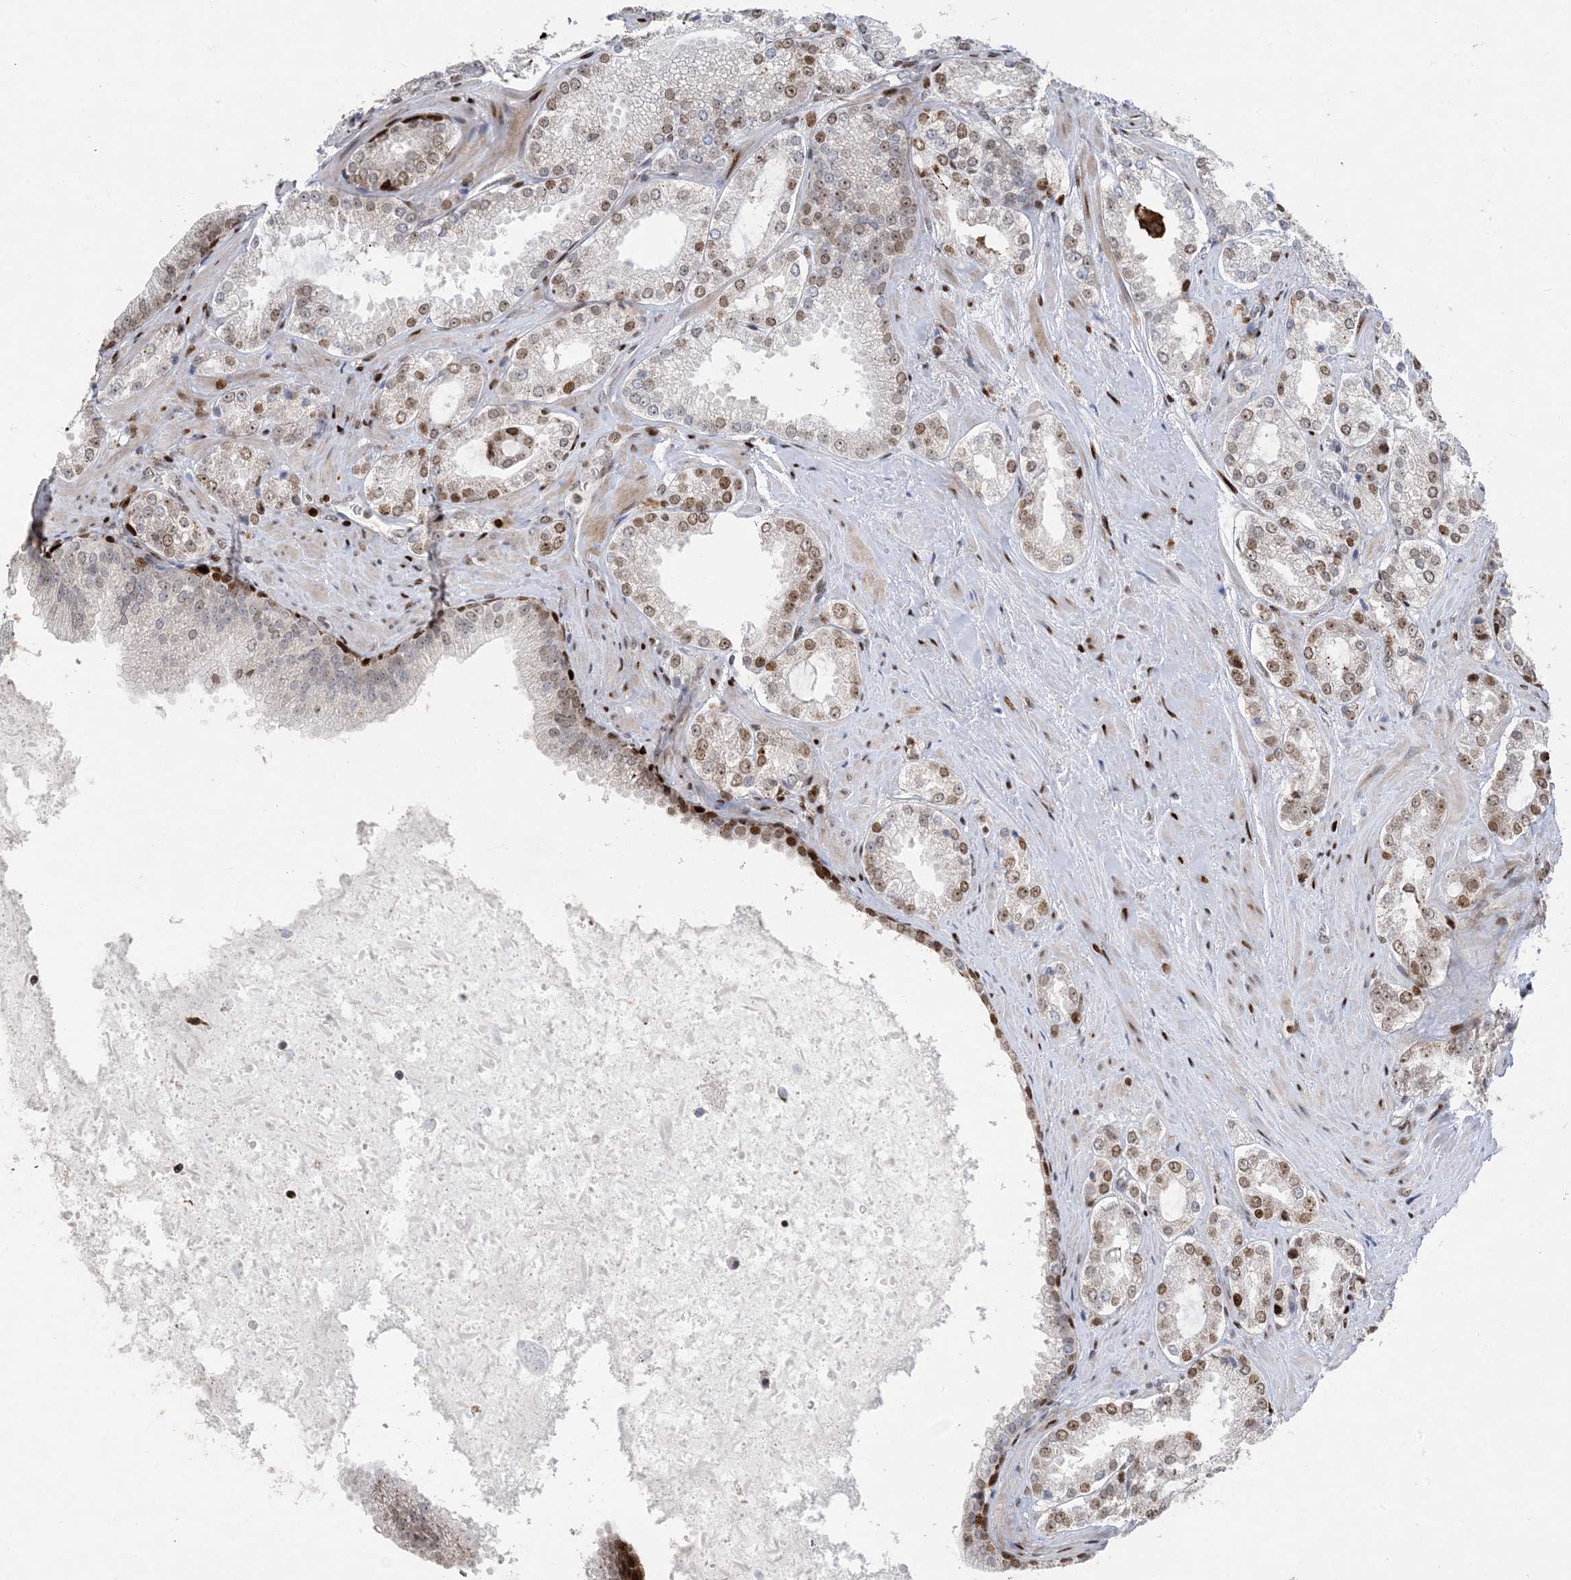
{"staining": {"intensity": "moderate", "quantity": ">75%", "location": "nuclear"}, "tissue": "prostate cancer", "cell_type": "Tumor cells", "image_type": "cancer", "snomed": [{"axis": "morphology", "description": "Adenocarcinoma, High grade"}, {"axis": "topography", "description": "Prostate"}], "caption": "This histopathology image displays prostate adenocarcinoma (high-grade) stained with IHC to label a protein in brown. The nuclear of tumor cells show moderate positivity for the protein. Nuclei are counter-stained blue.", "gene": "SLC25A53", "patient": {"sex": "male", "age": 73}}